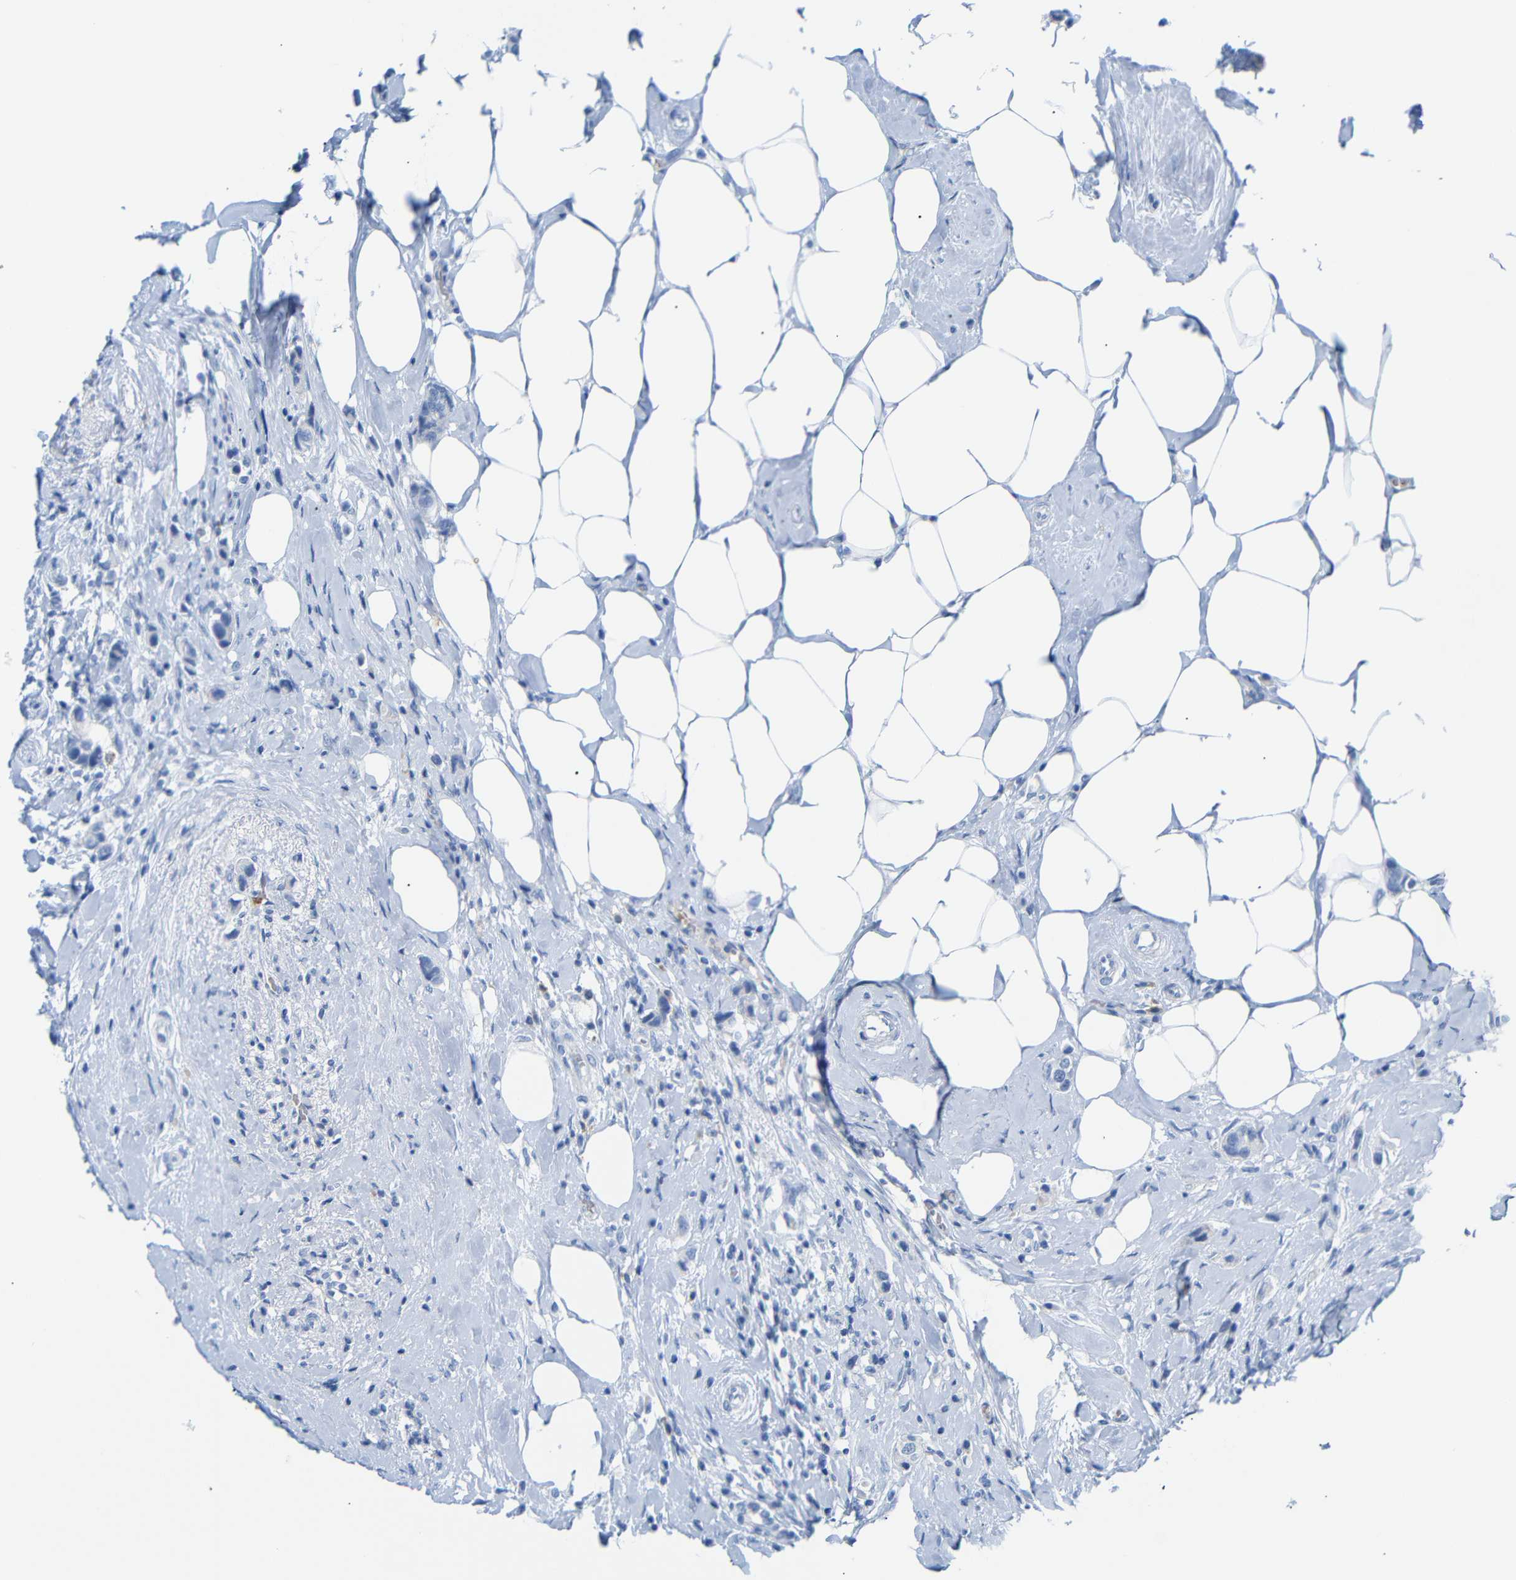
{"staining": {"intensity": "negative", "quantity": "none", "location": "none"}, "tissue": "breast cancer", "cell_type": "Tumor cells", "image_type": "cancer", "snomed": [{"axis": "morphology", "description": "Normal tissue, NOS"}, {"axis": "morphology", "description": "Duct carcinoma"}, {"axis": "topography", "description": "Breast"}], "caption": "A photomicrograph of human breast cancer (infiltrating ductal carcinoma) is negative for staining in tumor cells.", "gene": "ERVMER34-1", "patient": {"sex": "female", "age": 50}}